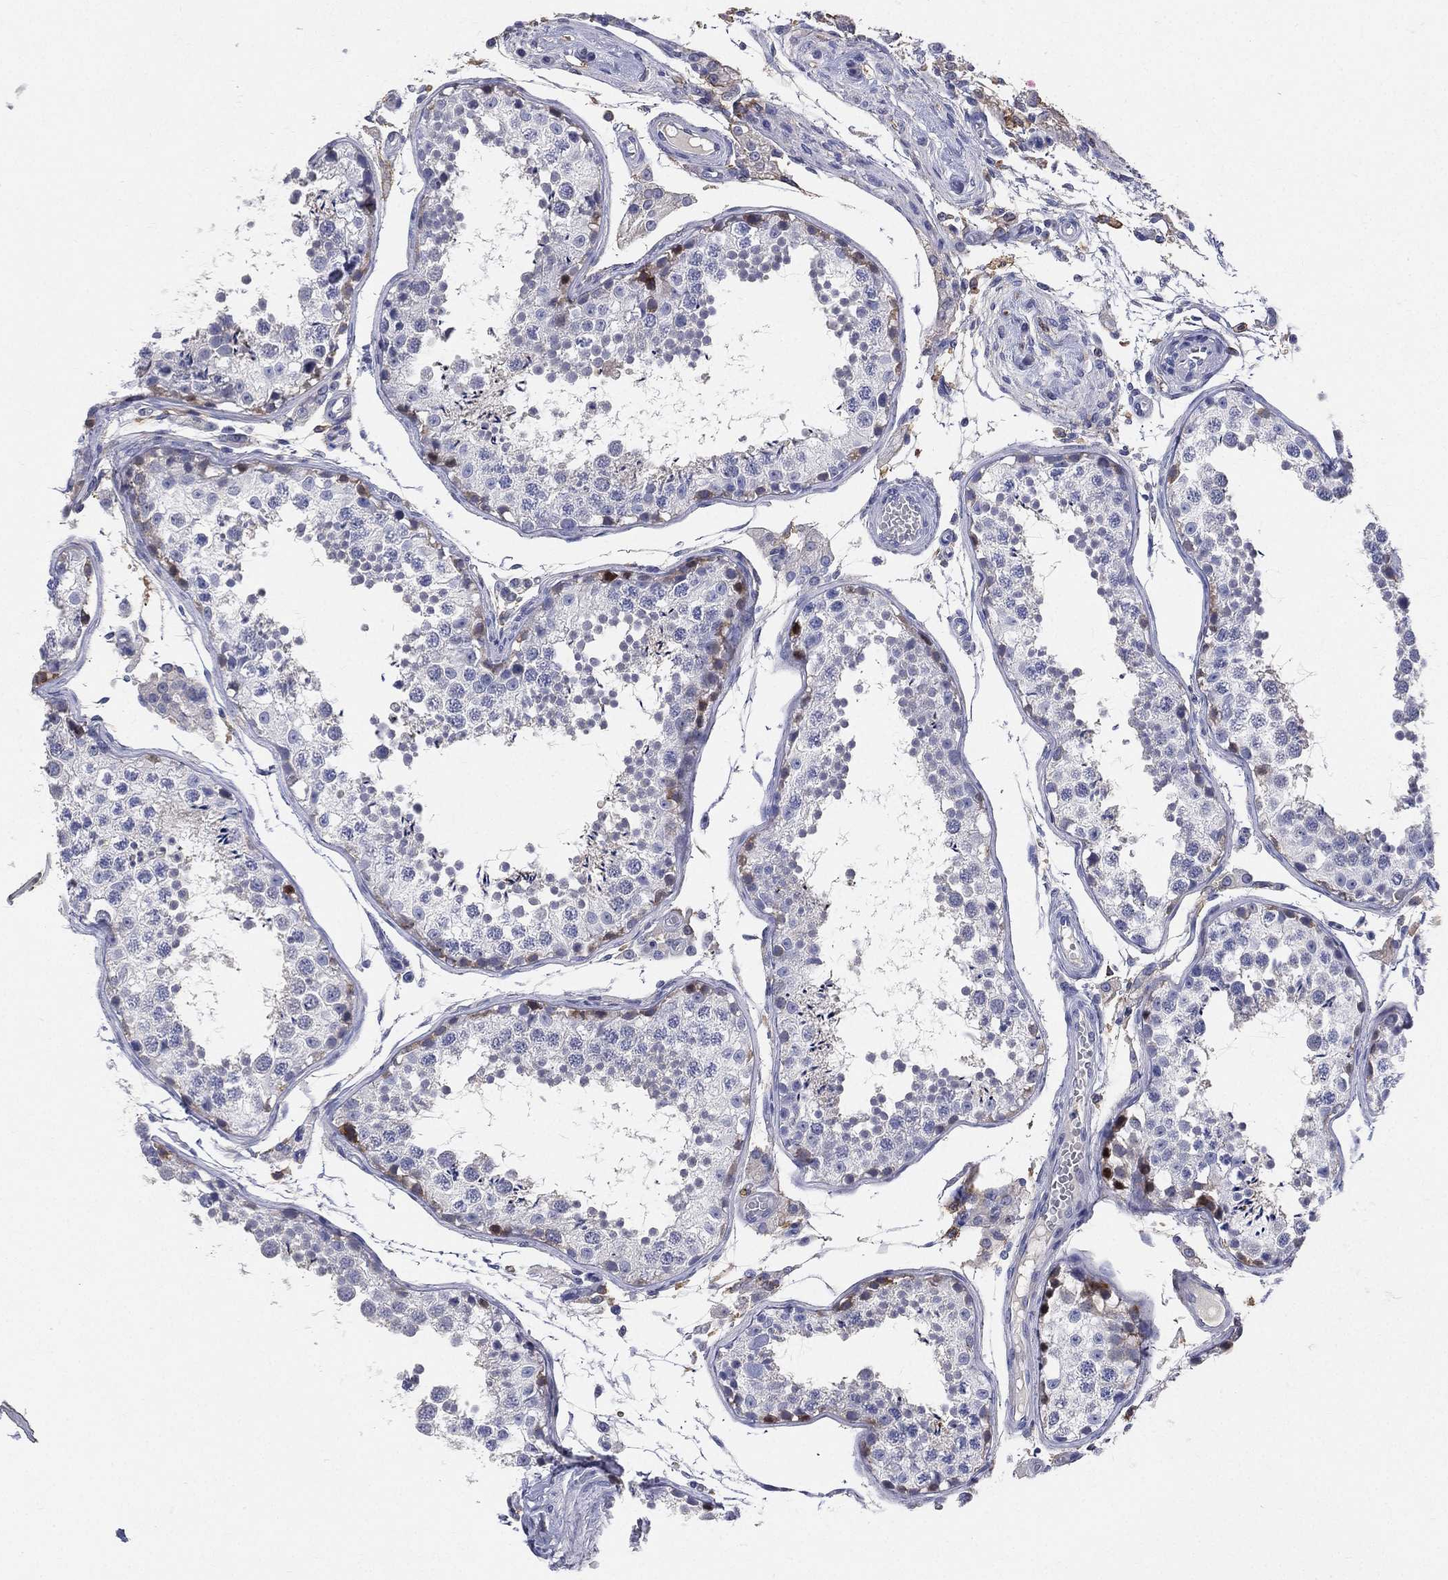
{"staining": {"intensity": "moderate", "quantity": "<25%", "location": "cytoplasmic/membranous"}, "tissue": "testis", "cell_type": "Cells in seminiferous ducts", "image_type": "normal", "snomed": [{"axis": "morphology", "description": "Normal tissue, NOS"}, {"axis": "topography", "description": "Testis"}], "caption": "Protein positivity by immunohistochemistry demonstrates moderate cytoplasmic/membranous expression in approximately <25% of cells in seminiferous ducts in unremarkable testis. (DAB IHC with brightfield microscopy, high magnification).", "gene": "CD33", "patient": {"sex": "male", "age": 29}}